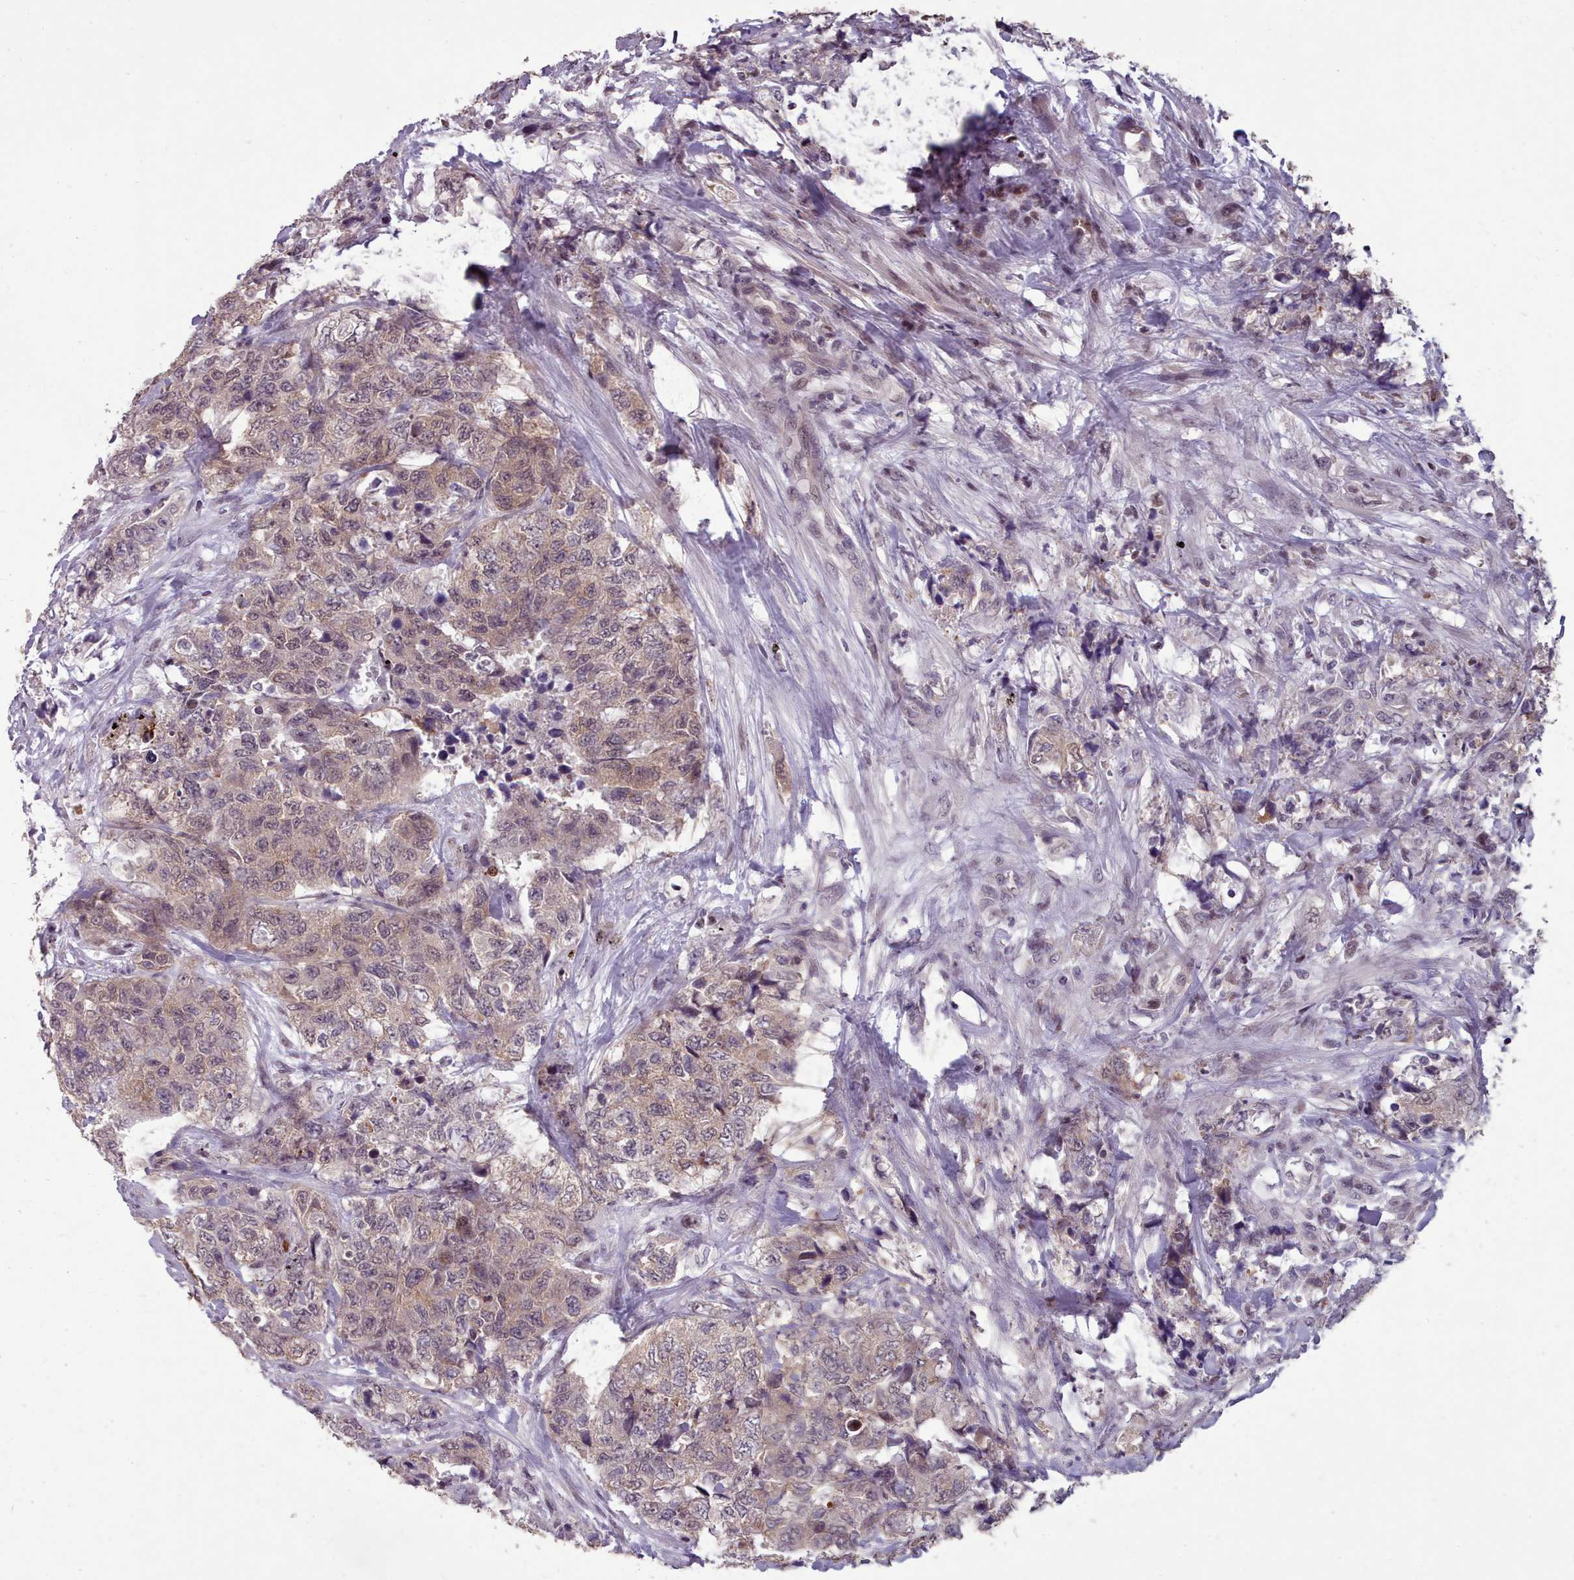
{"staining": {"intensity": "moderate", "quantity": "25%-75%", "location": "cytoplasmic/membranous"}, "tissue": "urothelial cancer", "cell_type": "Tumor cells", "image_type": "cancer", "snomed": [{"axis": "morphology", "description": "Urothelial carcinoma, High grade"}, {"axis": "topography", "description": "Urinary bladder"}], "caption": "DAB immunohistochemical staining of human high-grade urothelial carcinoma shows moderate cytoplasmic/membranous protein positivity in approximately 25%-75% of tumor cells.", "gene": "ENSA", "patient": {"sex": "female", "age": 78}}